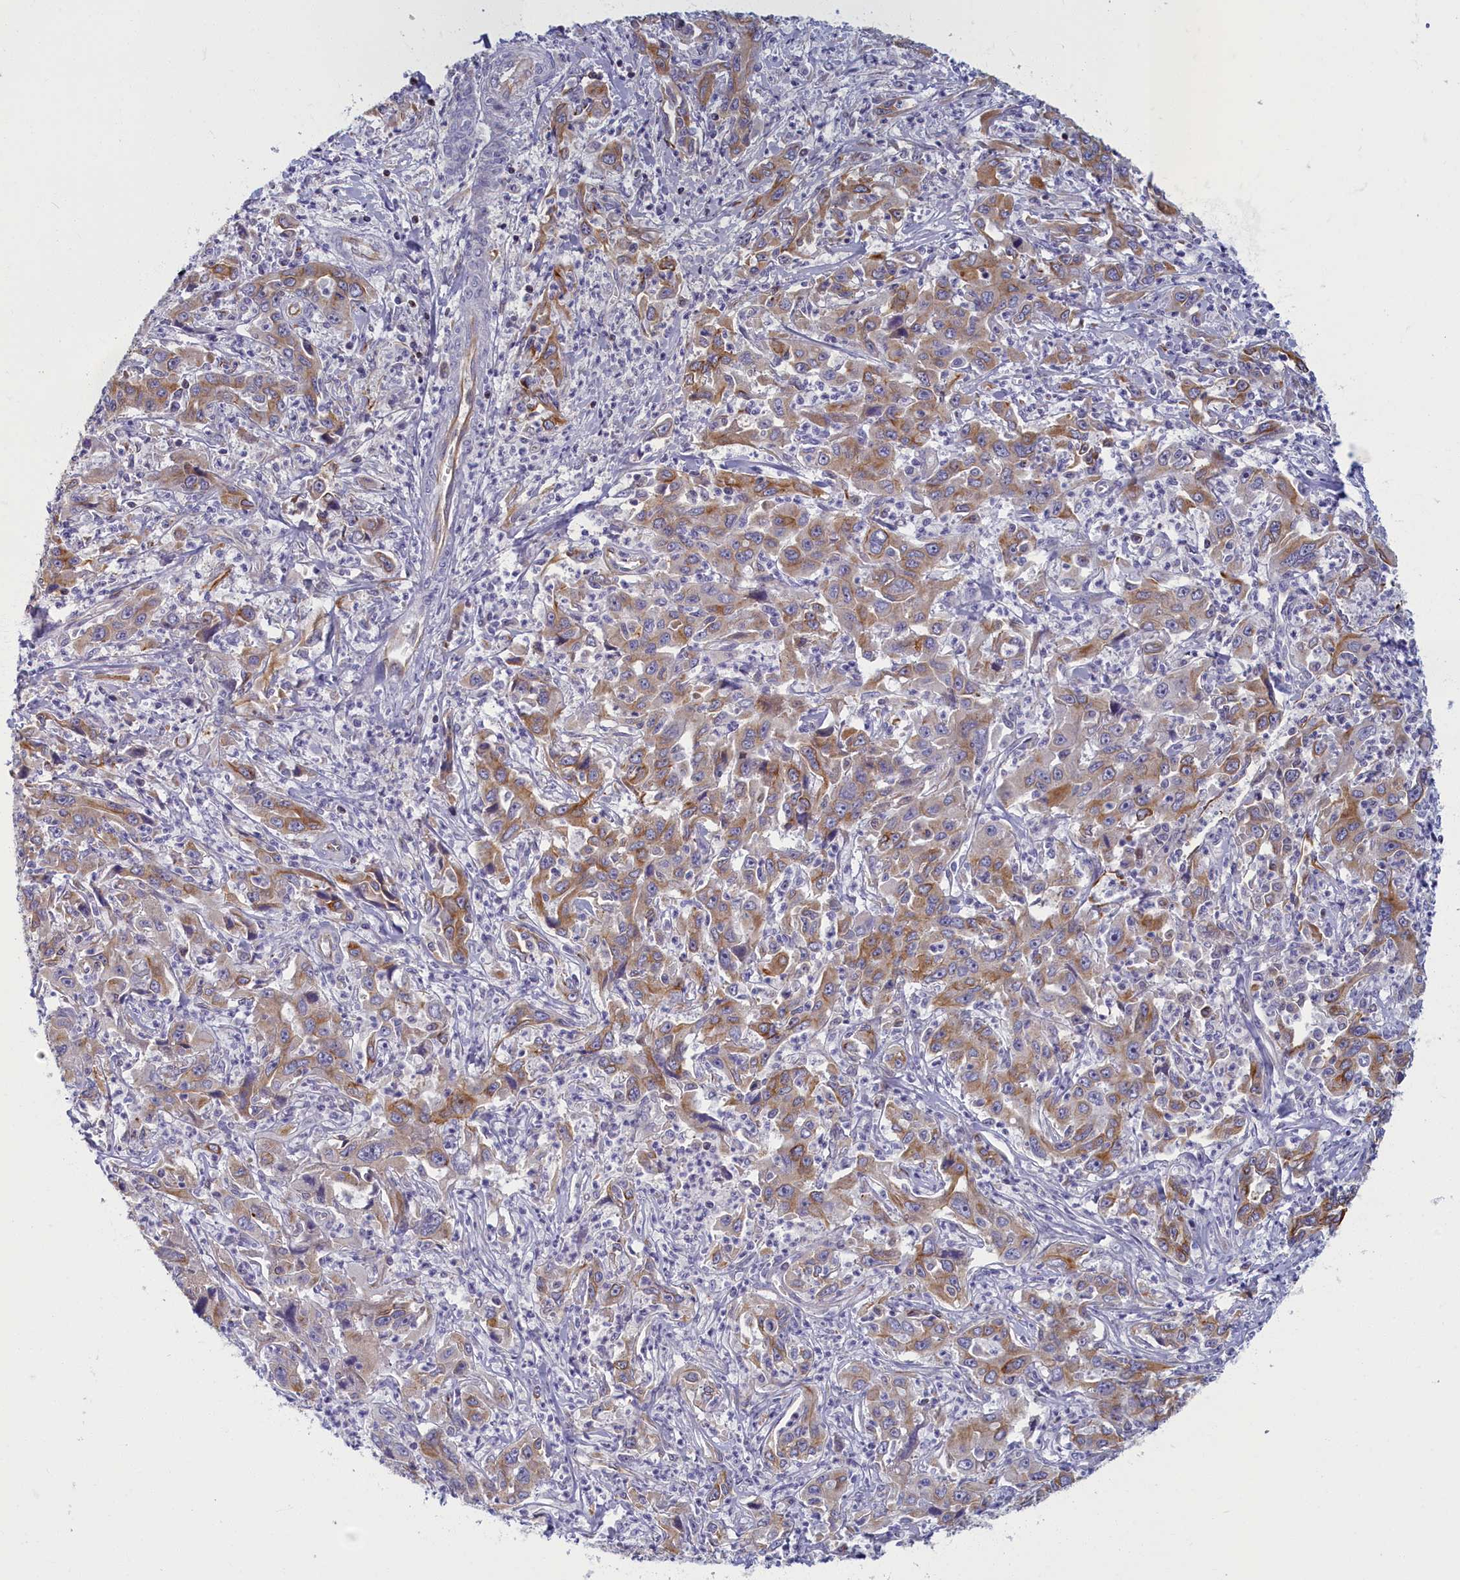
{"staining": {"intensity": "moderate", "quantity": "<25%", "location": "cytoplasmic/membranous"}, "tissue": "liver cancer", "cell_type": "Tumor cells", "image_type": "cancer", "snomed": [{"axis": "morphology", "description": "Carcinoma, Hepatocellular, NOS"}, {"axis": "topography", "description": "Liver"}], "caption": "Liver cancer stained with a brown dye reveals moderate cytoplasmic/membranous positive staining in approximately <25% of tumor cells.", "gene": "NOL10", "patient": {"sex": "male", "age": 63}}